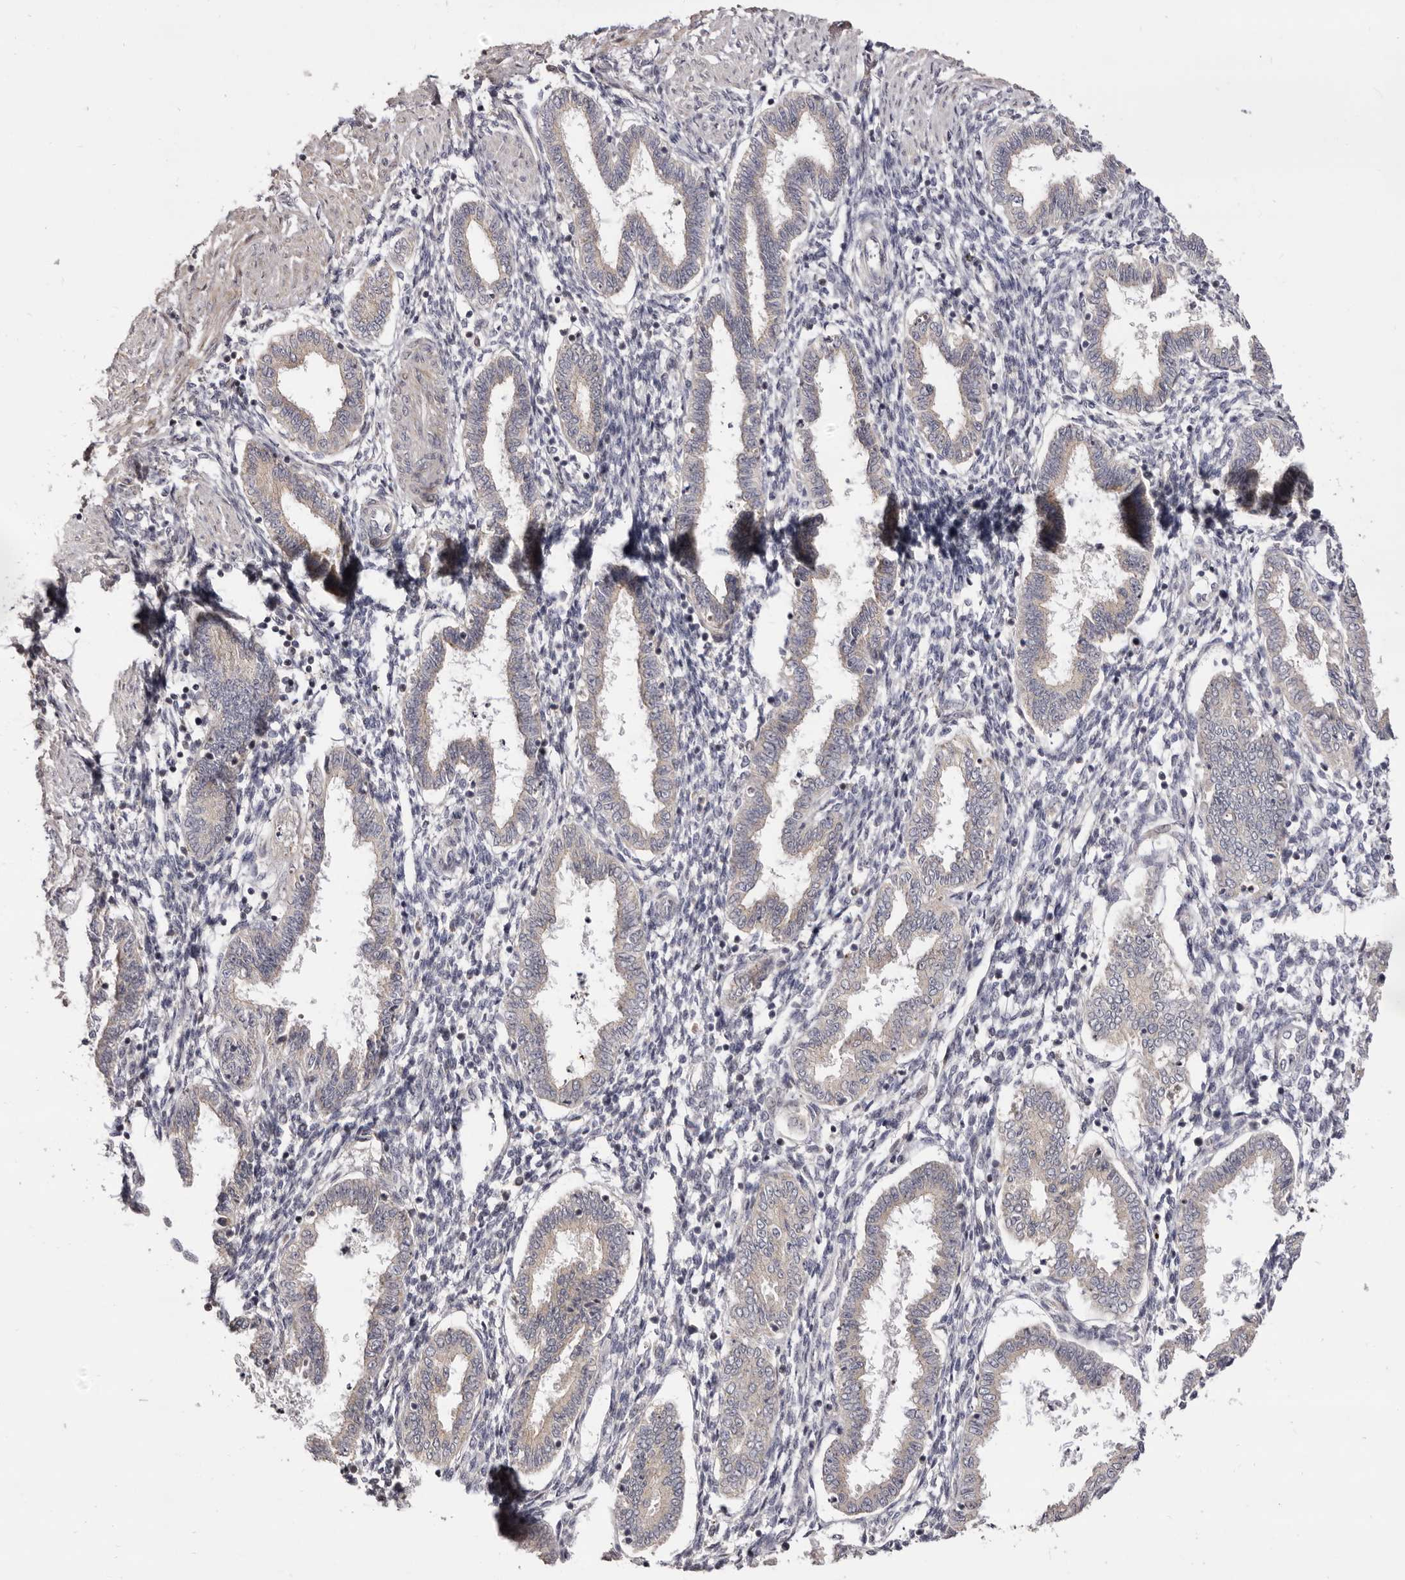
{"staining": {"intensity": "negative", "quantity": "none", "location": "none"}, "tissue": "endometrium", "cell_type": "Cells in endometrial stroma", "image_type": "normal", "snomed": [{"axis": "morphology", "description": "Normal tissue, NOS"}, {"axis": "topography", "description": "Endometrium"}], "caption": "IHC image of normal human endometrium stained for a protein (brown), which shows no expression in cells in endometrial stroma.", "gene": "ZNF326", "patient": {"sex": "female", "age": 33}}